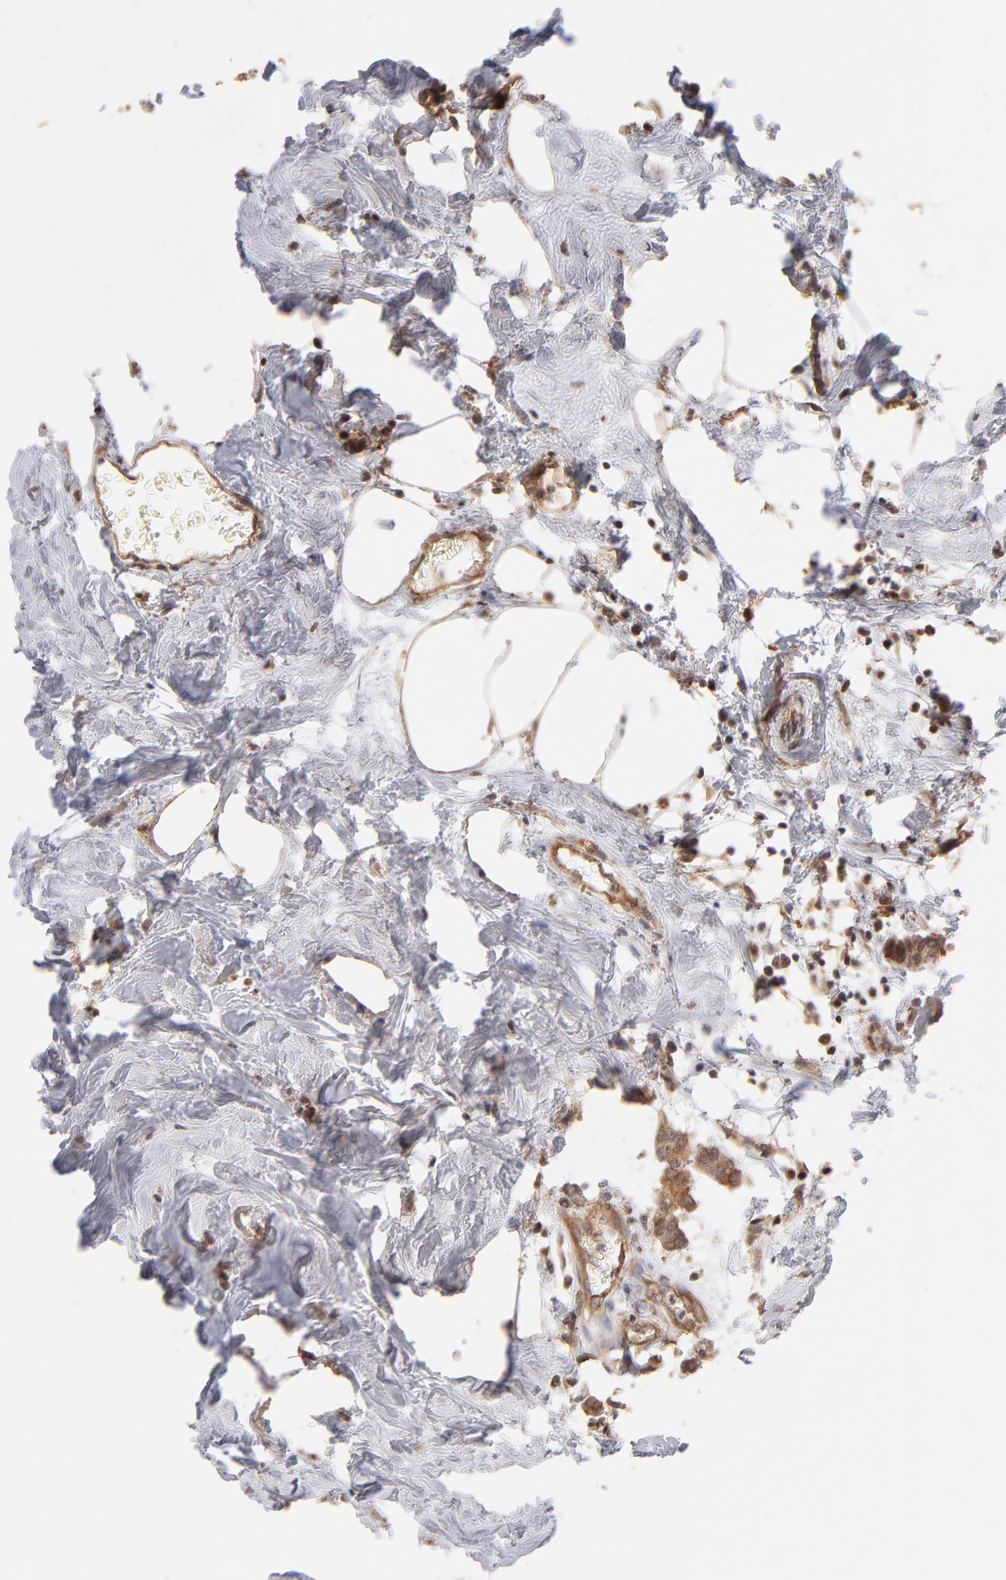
{"staining": {"intensity": "strong", "quantity": ">75%", "location": "cytoplasmic/membranous"}, "tissue": "breast cancer", "cell_type": "Tumor cells", "image_type": "cancer", "snomed": [{"axis": "morphology", "description": "Duct carcinoma"}, {"axis": "topography", "description": "Breast"}], "caption": "An immunohistochemistry (IHC) micrograph of tumor tissue is shown. Protein staining in brown labels strong cytoplasmic/membranous positivity in invasive ductal carcinoma (breast) within tumor cells.", "gene": "STAP2", "patient": {"sex": "female", "age": 84}}